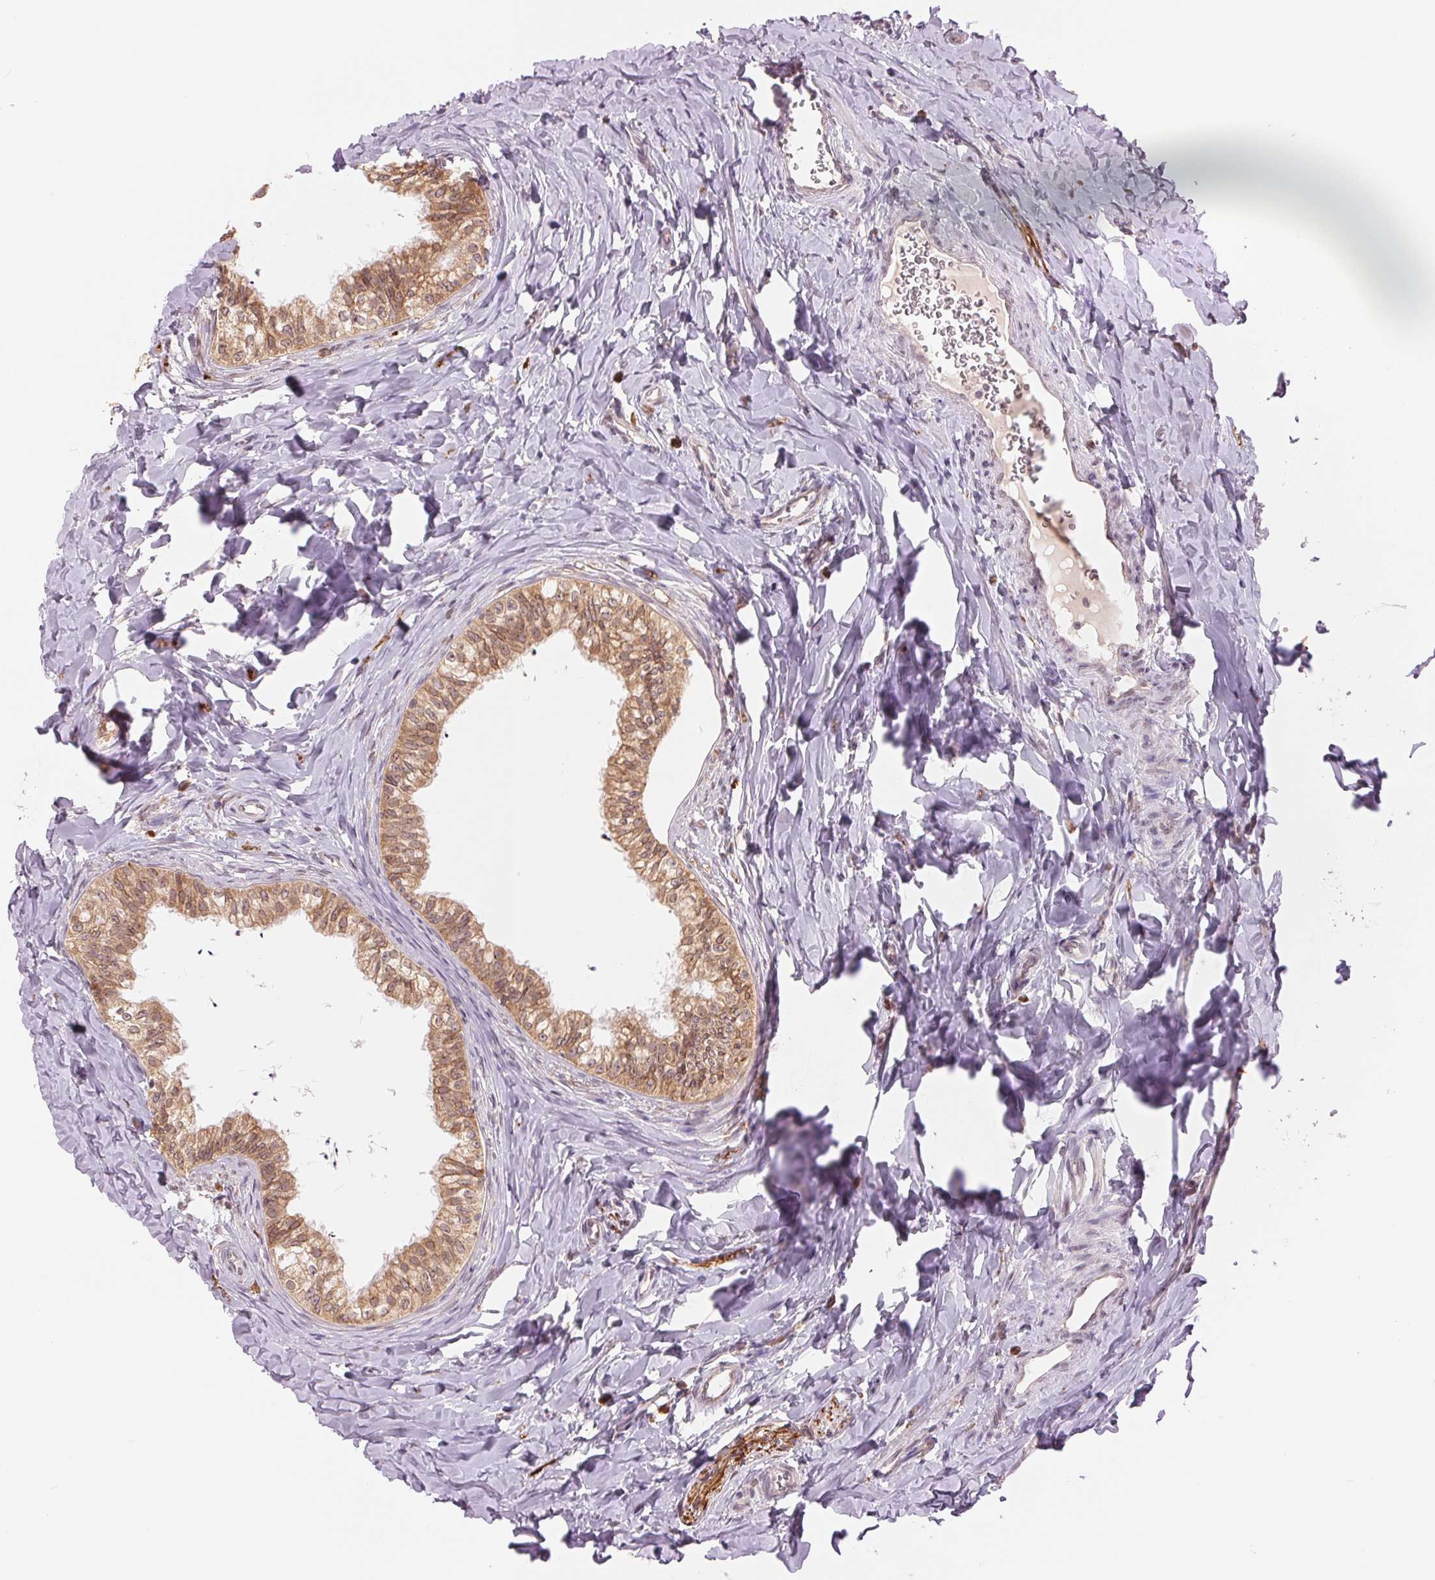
{"staining": {"intensity": "strong", "quantity": ">75%", "location": "cytoplasmic/membranous"}, "tissue": "epididymis", "cell_type": "Glandular cells", "image_type": "normal", "snomed": [{"axis": "morphology", "description": "Normal tissue, NOS"}, {"axis": "topography", "description": "Epididymis"}], "caption": "DAB immunohistochemical staining of unremarkable epididymis reveals strong cytoplasmic/membranous protein positivity in approximately >75% of glandular cells. The protein of interest is shown in brown color, while the nuclei are stained blue.", "gene": "TECR", "patient": {"sex": "male", "age": 24}}